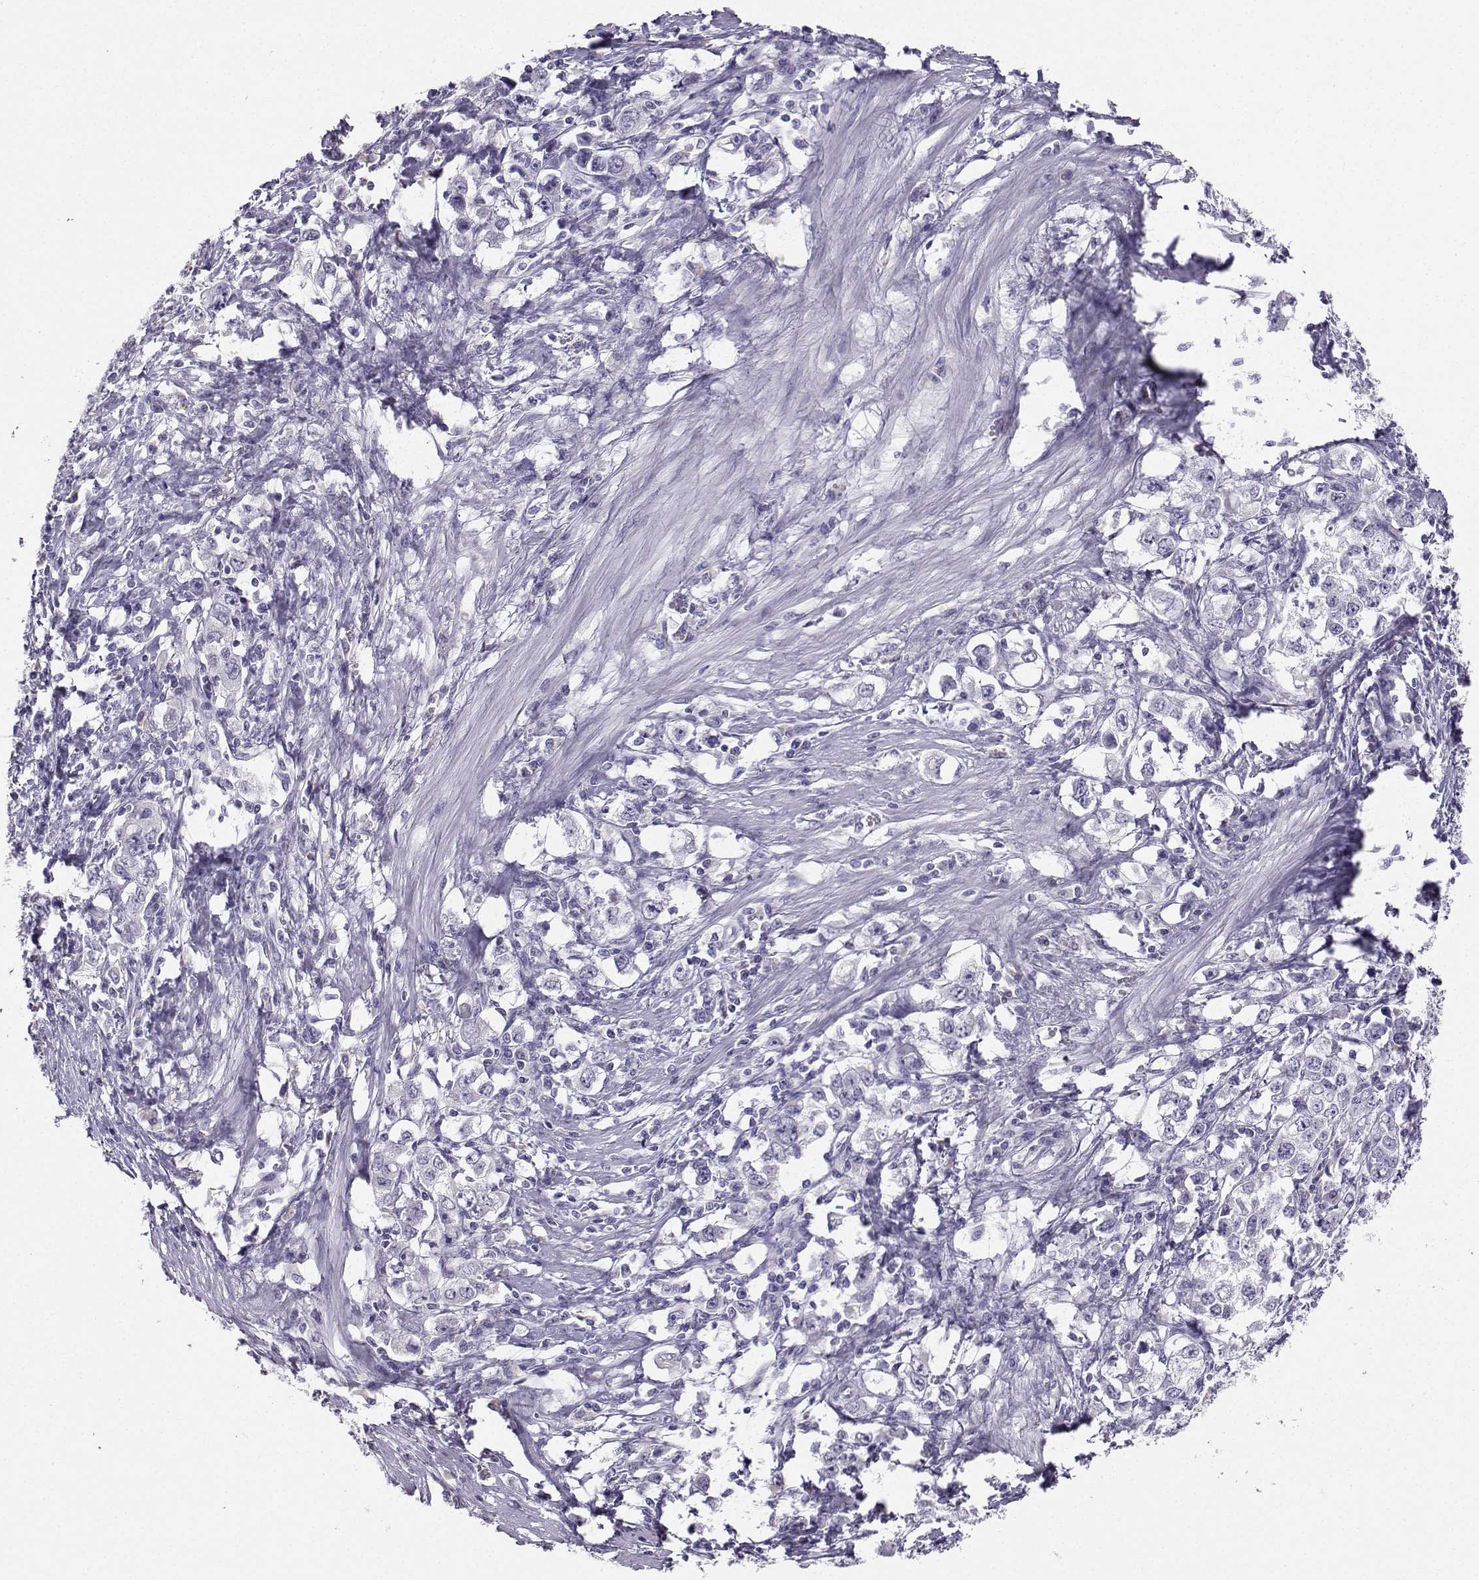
{"staining": {"intensity": "negative", "quantity": "none", "location": "none"}, "tissue": "stomach cancer", "cell_type": "Tumor cells", "image_type": "cancer", "snomed": [{"axis": "morphology", "description": "Adenocarcinoma, NOS"}, {"axis": "topography", "description": "Stomach, lower"}], "caption": "Tumor cells show no significant positivity in adenocarcinoma (stomach).", "gene": "AVP", "patient": {"sex": "female", "age": 72}}